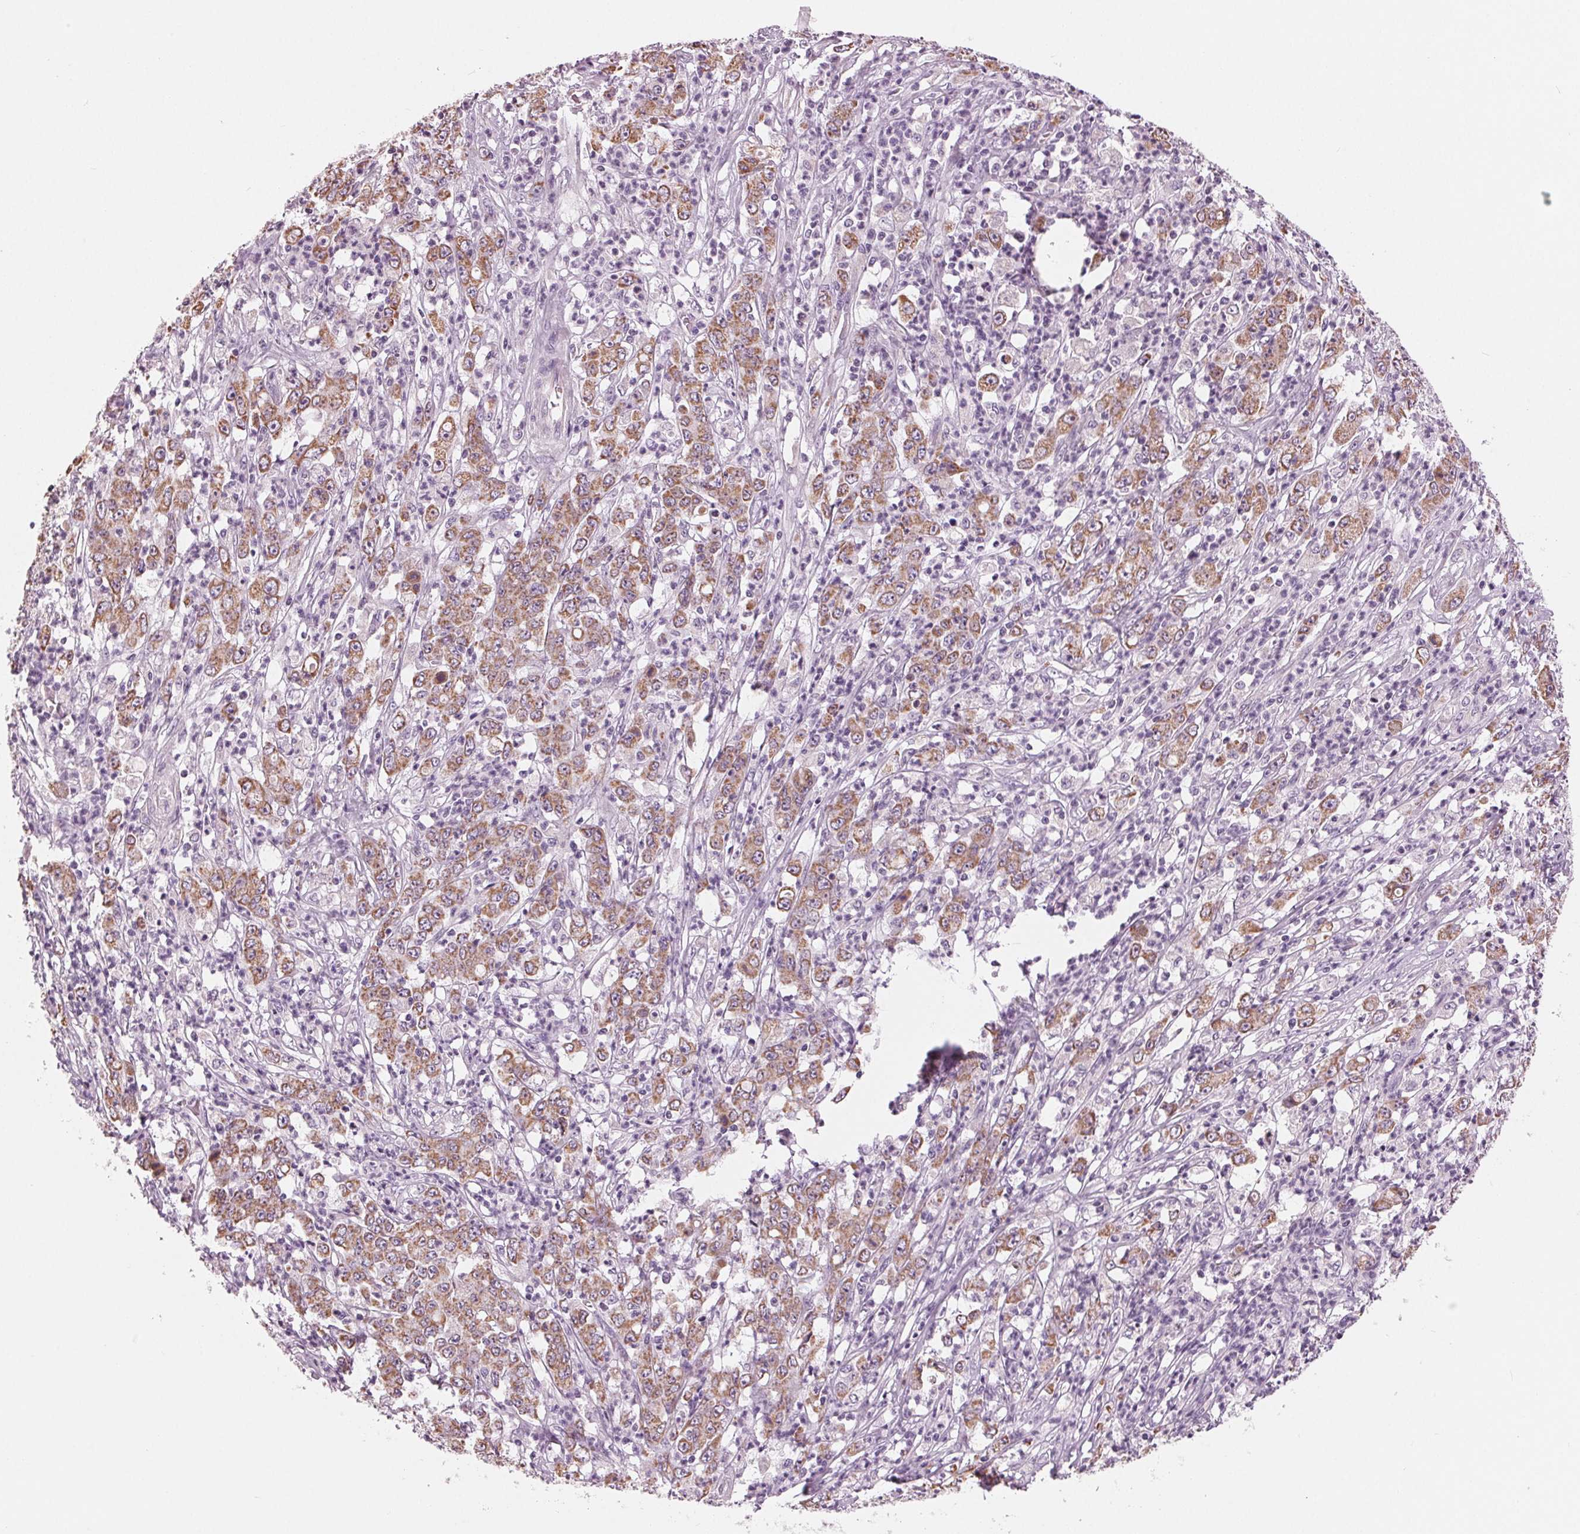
{"staining": {"intensity": "moderate", "quantity": ">75%", "location": "cytoplasmic/membranous"}, "tissue": "stomach cancer", "cell_type": "Tumor cells", "image_type": "cancer", "snomed": [{"axis": "morphology", "description": "Adenocarcinoma, NOS"}, {"axis": "topography", "description": "Stomach, lower"}], "caption": "This image reveals immunohistochemistry (IHC) staining of human stomach adenocarcinoma, with medium moderate cytoplasmic/membranous positivity in about >75% of tumor cells.", "gene": "SAMD4A", "patient": {"sex": "female", "age": 71}}